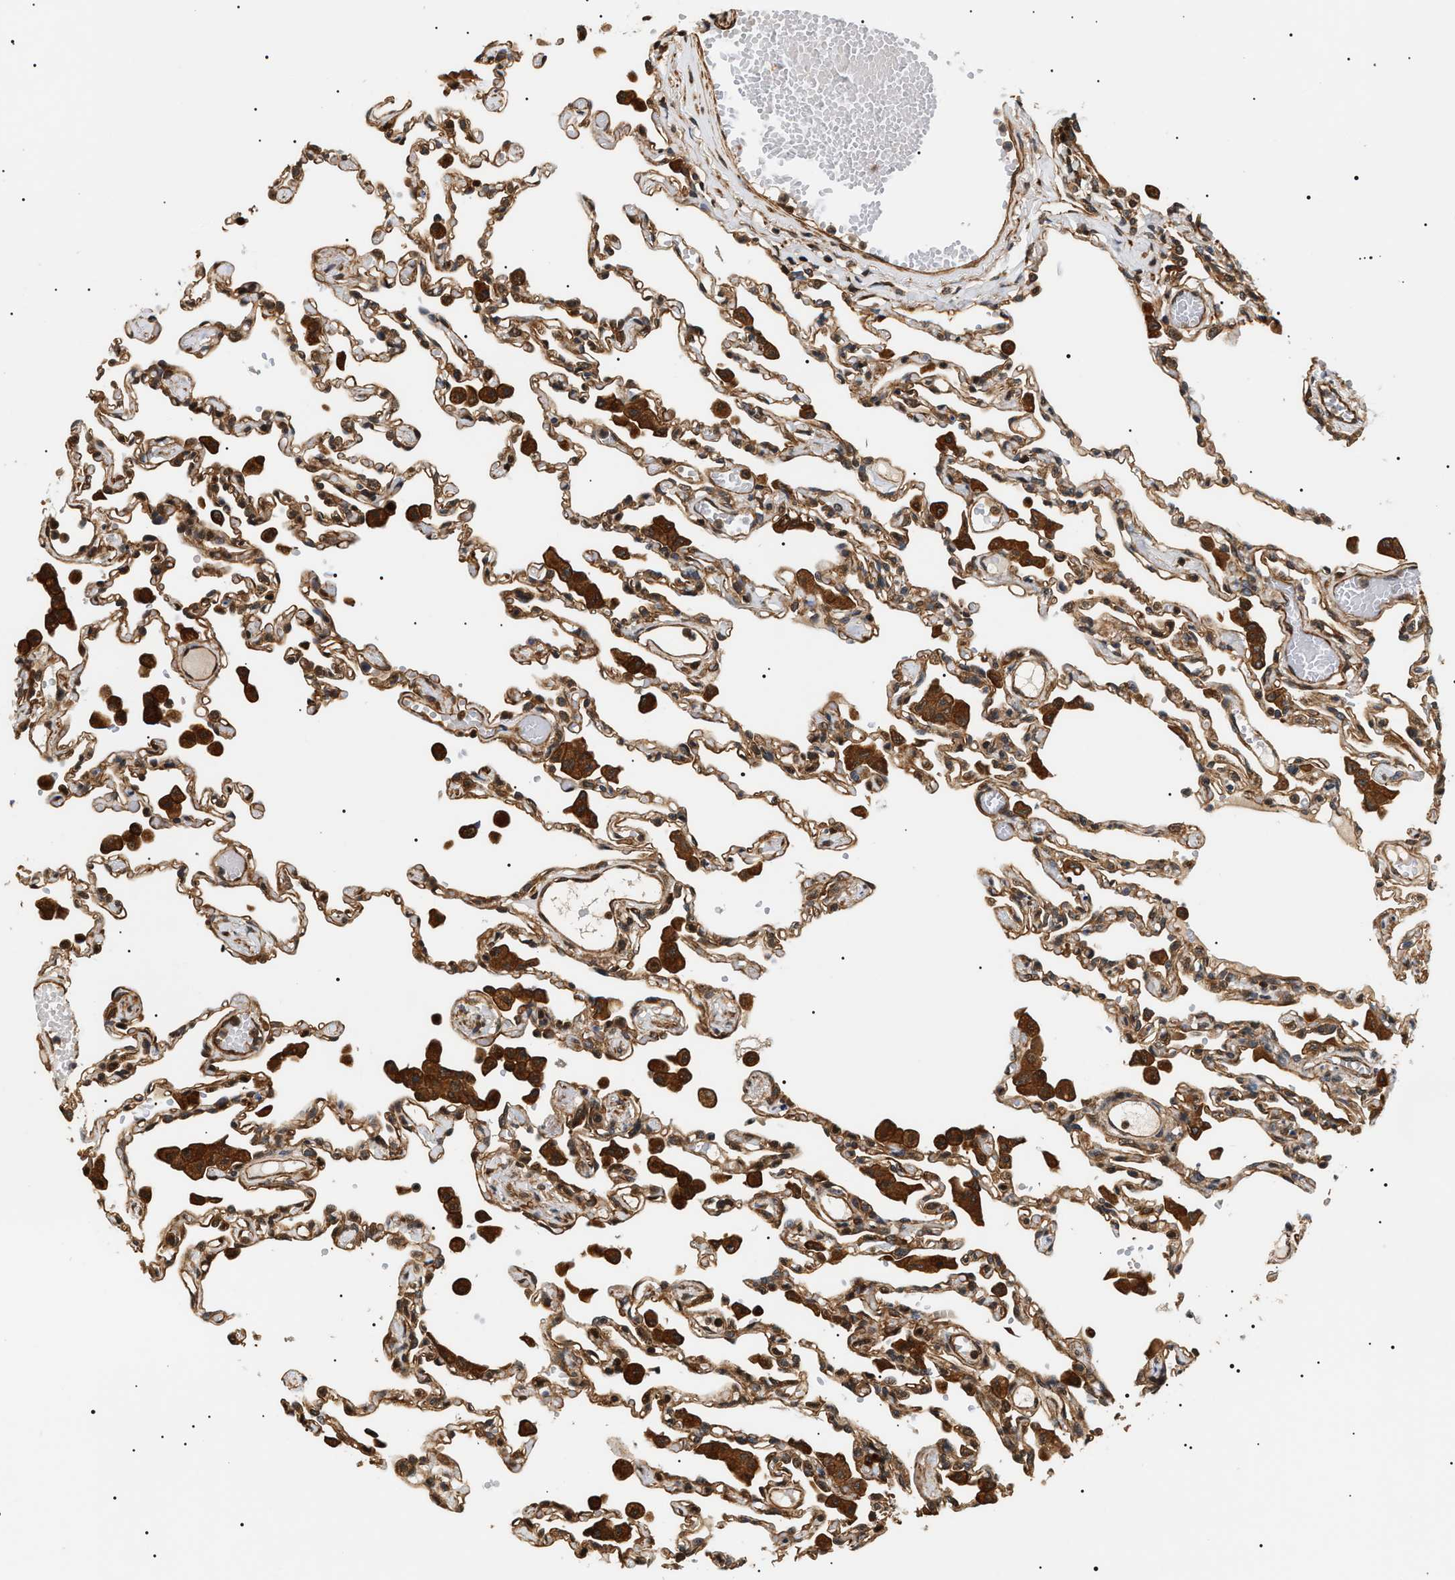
{"staining": {"intensity": "moderate", "quantity": ">75%", "location": "cytoplasmic/membranous"}, "tissue": "lung", "cell_type": "Alveolar cells", "image_type": "normal", "snomed": [{"axis": "morphology", "description": "Normal tissue, NOS"}, {"axis": "topography", "description": "Bronchus"}, {"axis": "topography", "description": "Lung"}], "caption": "A medium amount of moderate cytoplasmic/membranous positivity is seen in approximately >75% of alveolar cells in benign lung.", "gene": "SH3GLB2", "patient": {"sex": "female", "age": 49}}